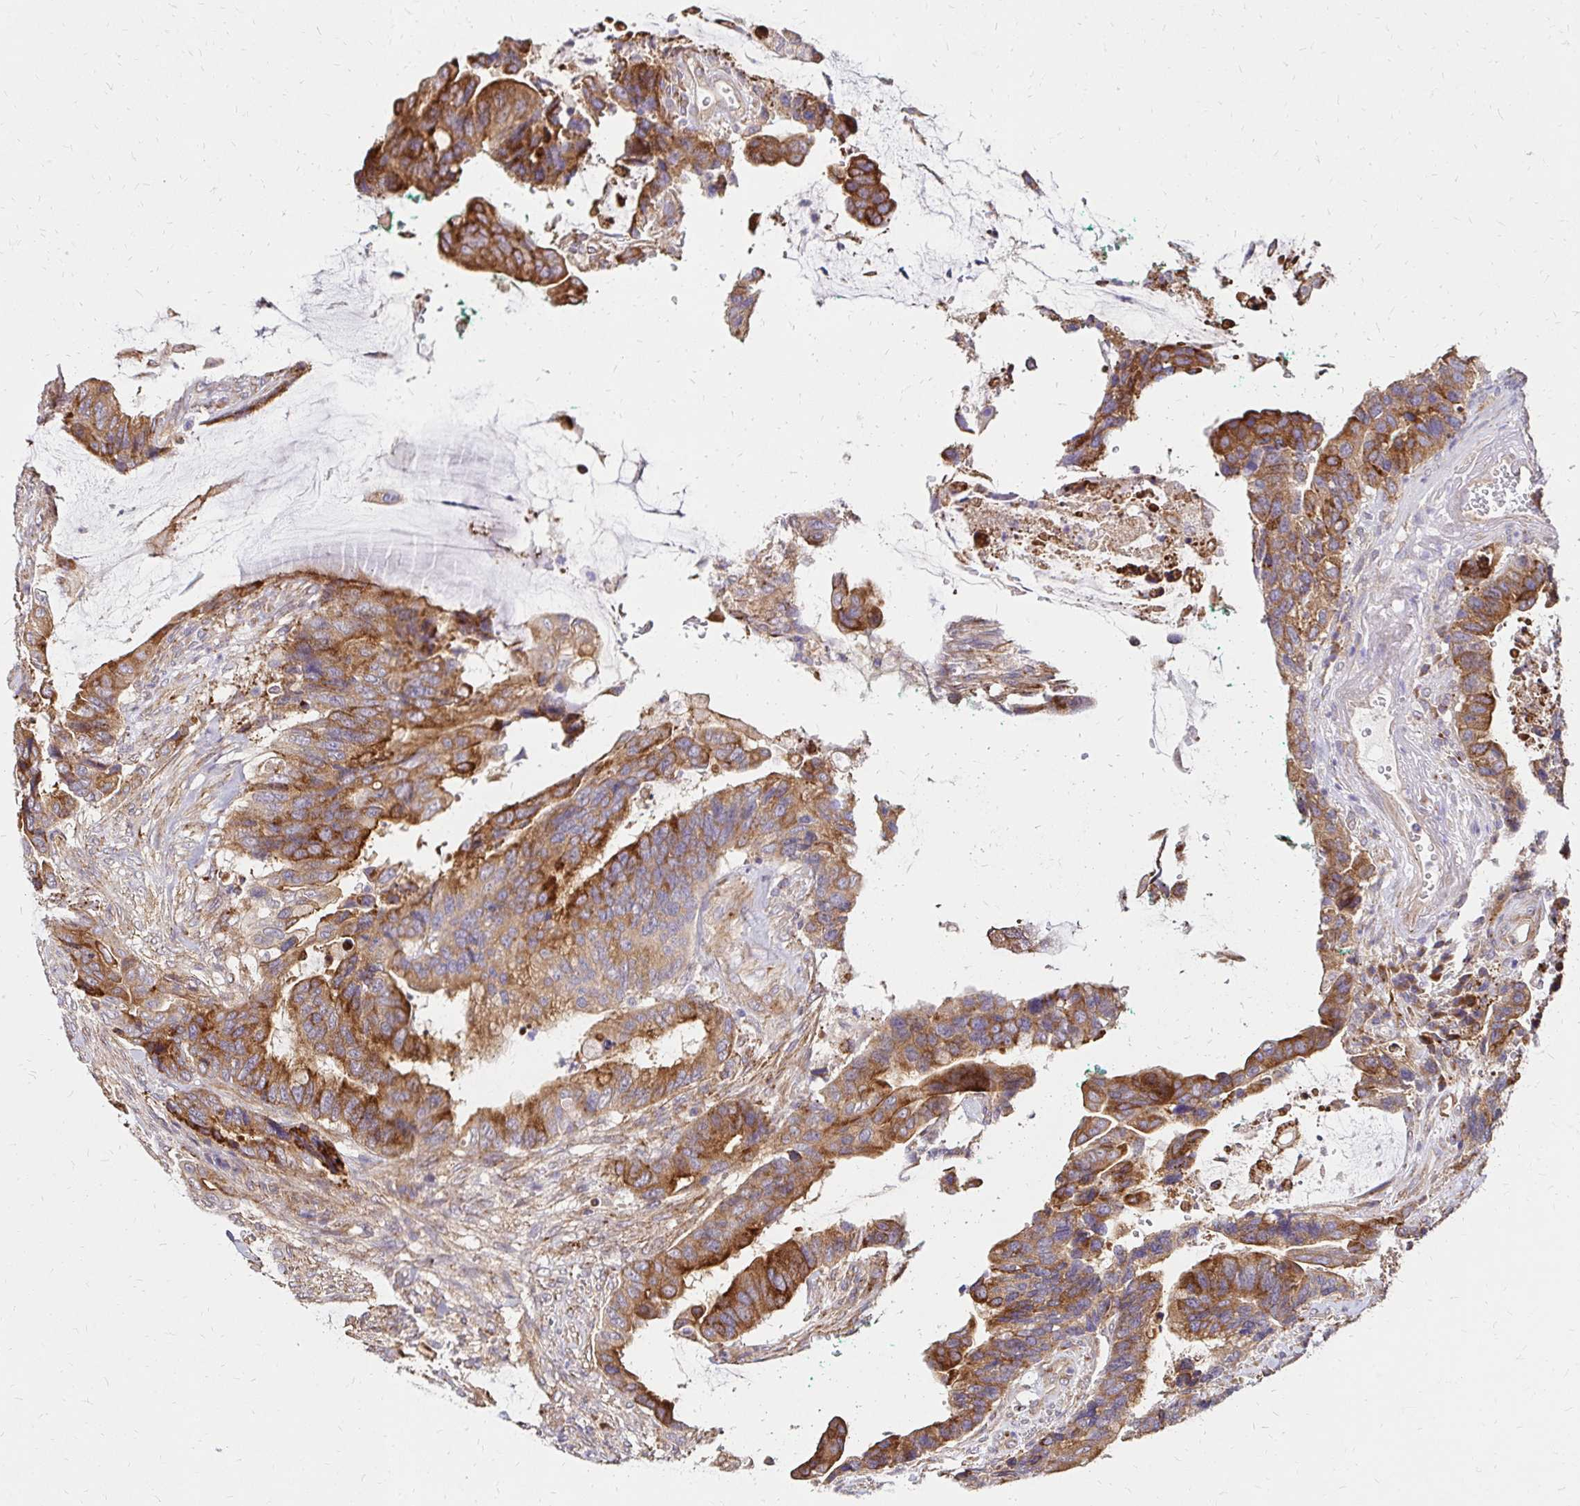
{"staining": {"intensity": "strong", "quantity": "25%-75%", "location": "cytoplasmic/membranous"}, "tissue": "colorectal cancer", "cell_type": "Tumor cells", "image_type": "cancer", "snomed": [{"axis": "morphology", "description": "Adenocarcinoma, NOS"}, {"axis": "topography", "description": "Rectum"}], "caption": "A brown stain shows strong cytoplasmic/membranous expression of a protein in adenocarcinoma (colorectal) tumor cells. The protein of interest is shown in brown color, while the nuclei are stained blue.", "gene": "PRIMA1", "patient": {"sex": "female", "age": 59}}